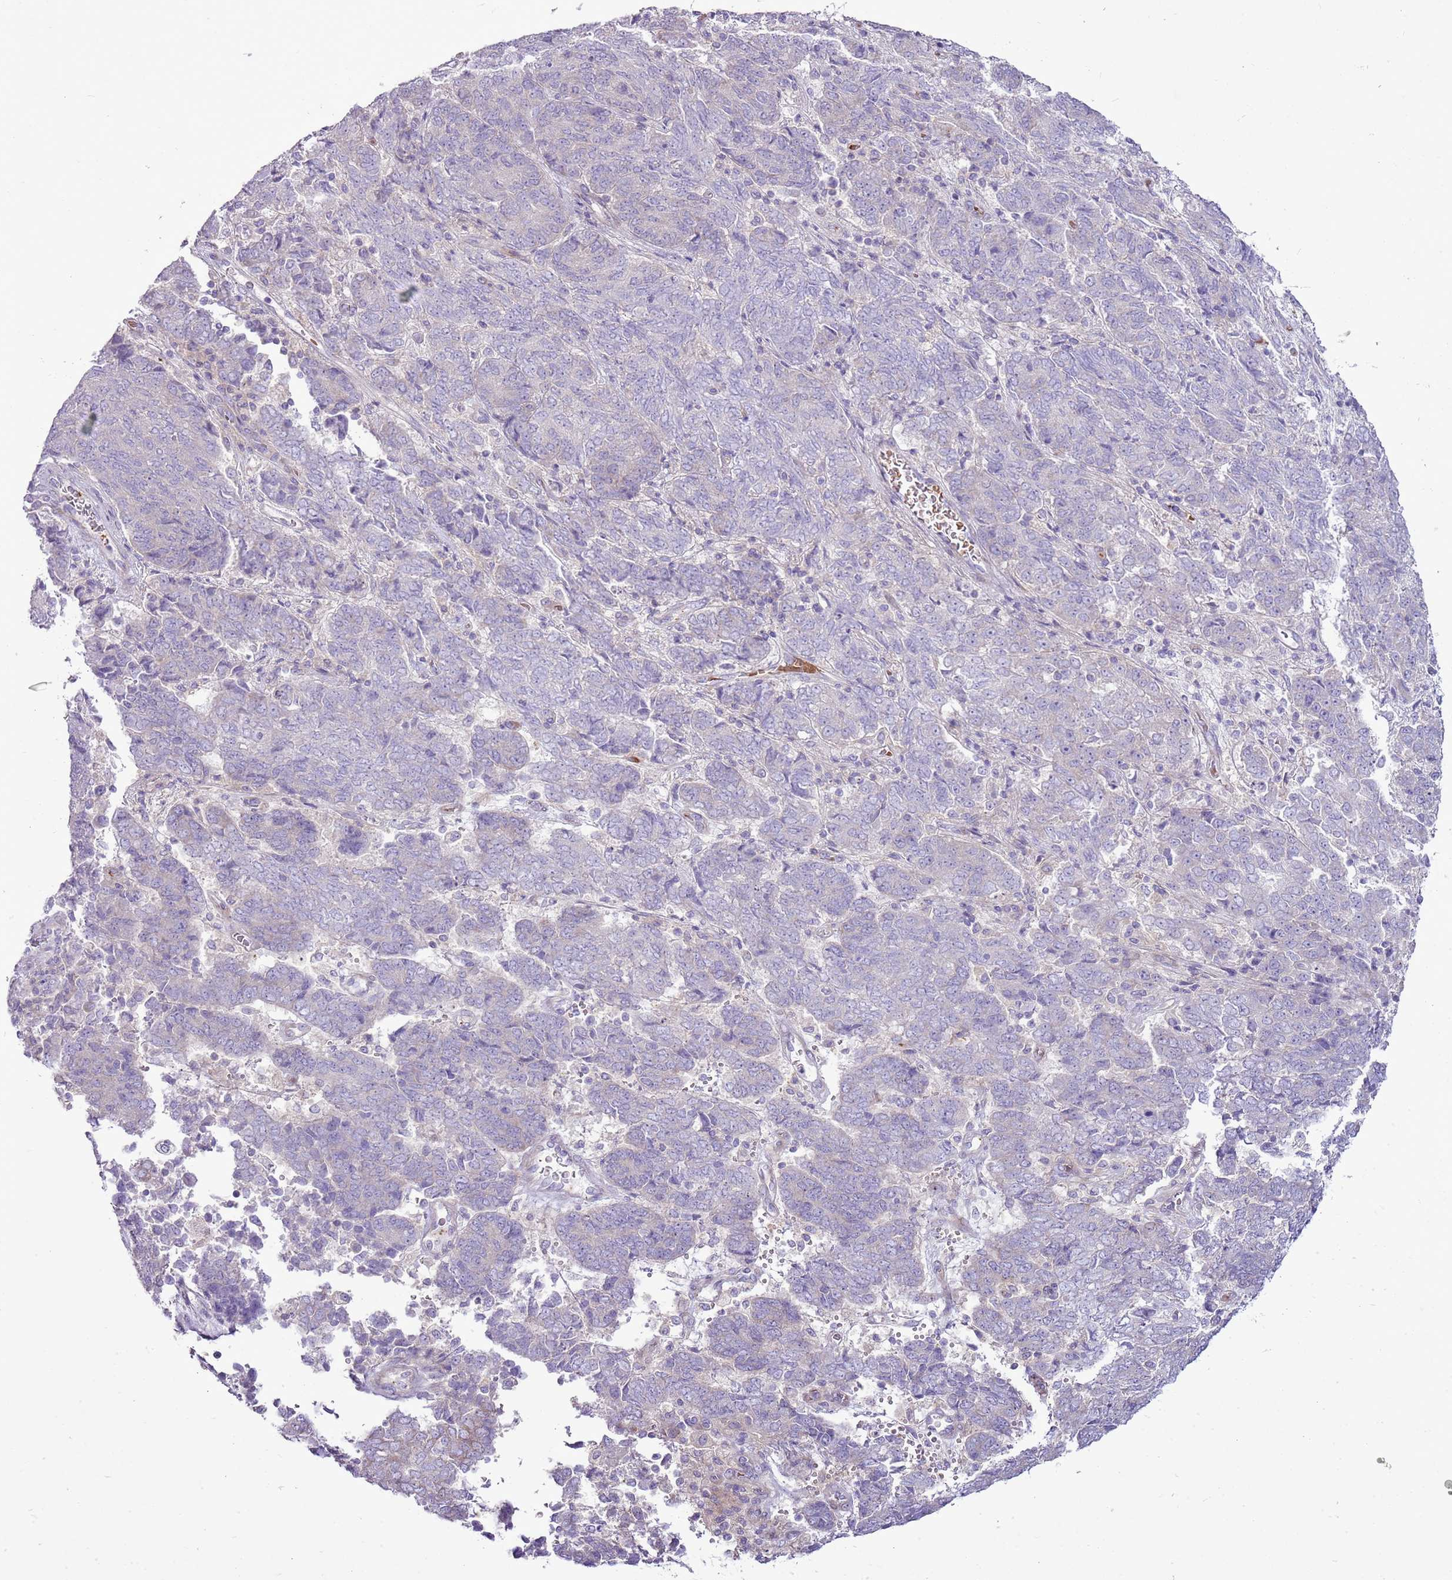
{"staining": {"intensity": "negative", "quantity": "none", "location": "none"}, "tissue": "endometrial cancer", "cell_type": "Tumor cells", "image_type": "cancer", "snomed": [{"axis": "morphology", "description": "Adenocarcinoma, NOS"}, {"axis": "topography", "description": "Endometrium"}], "caption": "This histopathology image is of endometrial cancer stained with immunohistochemistry to label a protein in brown with the nuclei are counter-stained blue. There is no expression in tumor cells.", "gene": "CHAC2", "patient": {"sex": "female", "age": 80}}